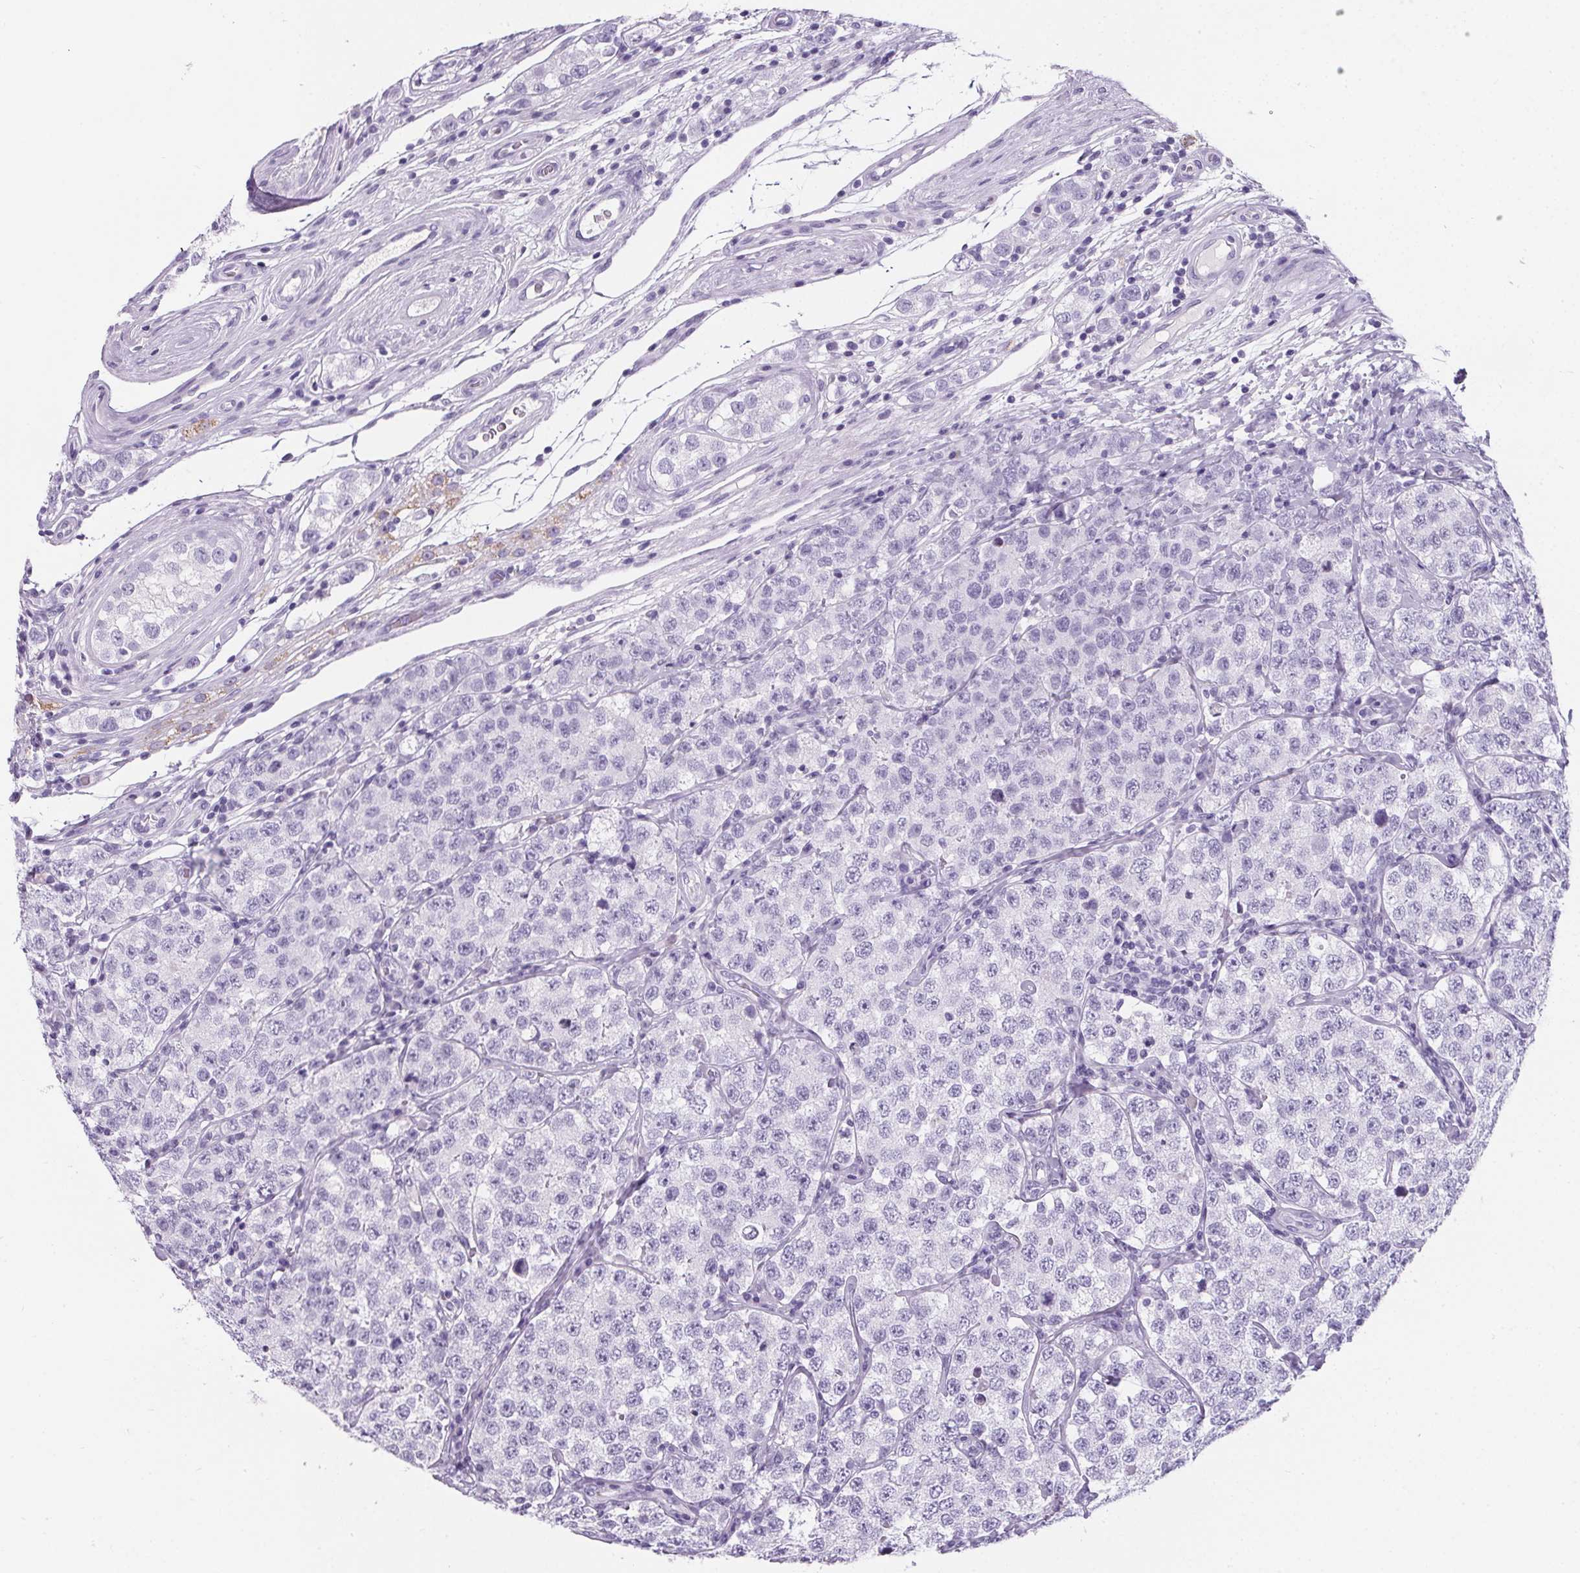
{"staining": {"intensity": "negative", "quantity": "none", "location": "none"}, "tissue": "testis cancer", "cell_type": "Tumor cells", "image_type": "cancer", "snomed": [{"axis": "morphology", "description": "Seminoma, NOS"}, {"axis": "topography", "description": "Testis"}], "caption": "Tumor cells show no significant staining in testis cancer (seminoma).", "gene": "ADRB1", "patient": {"sex": "male", "age": 34}}